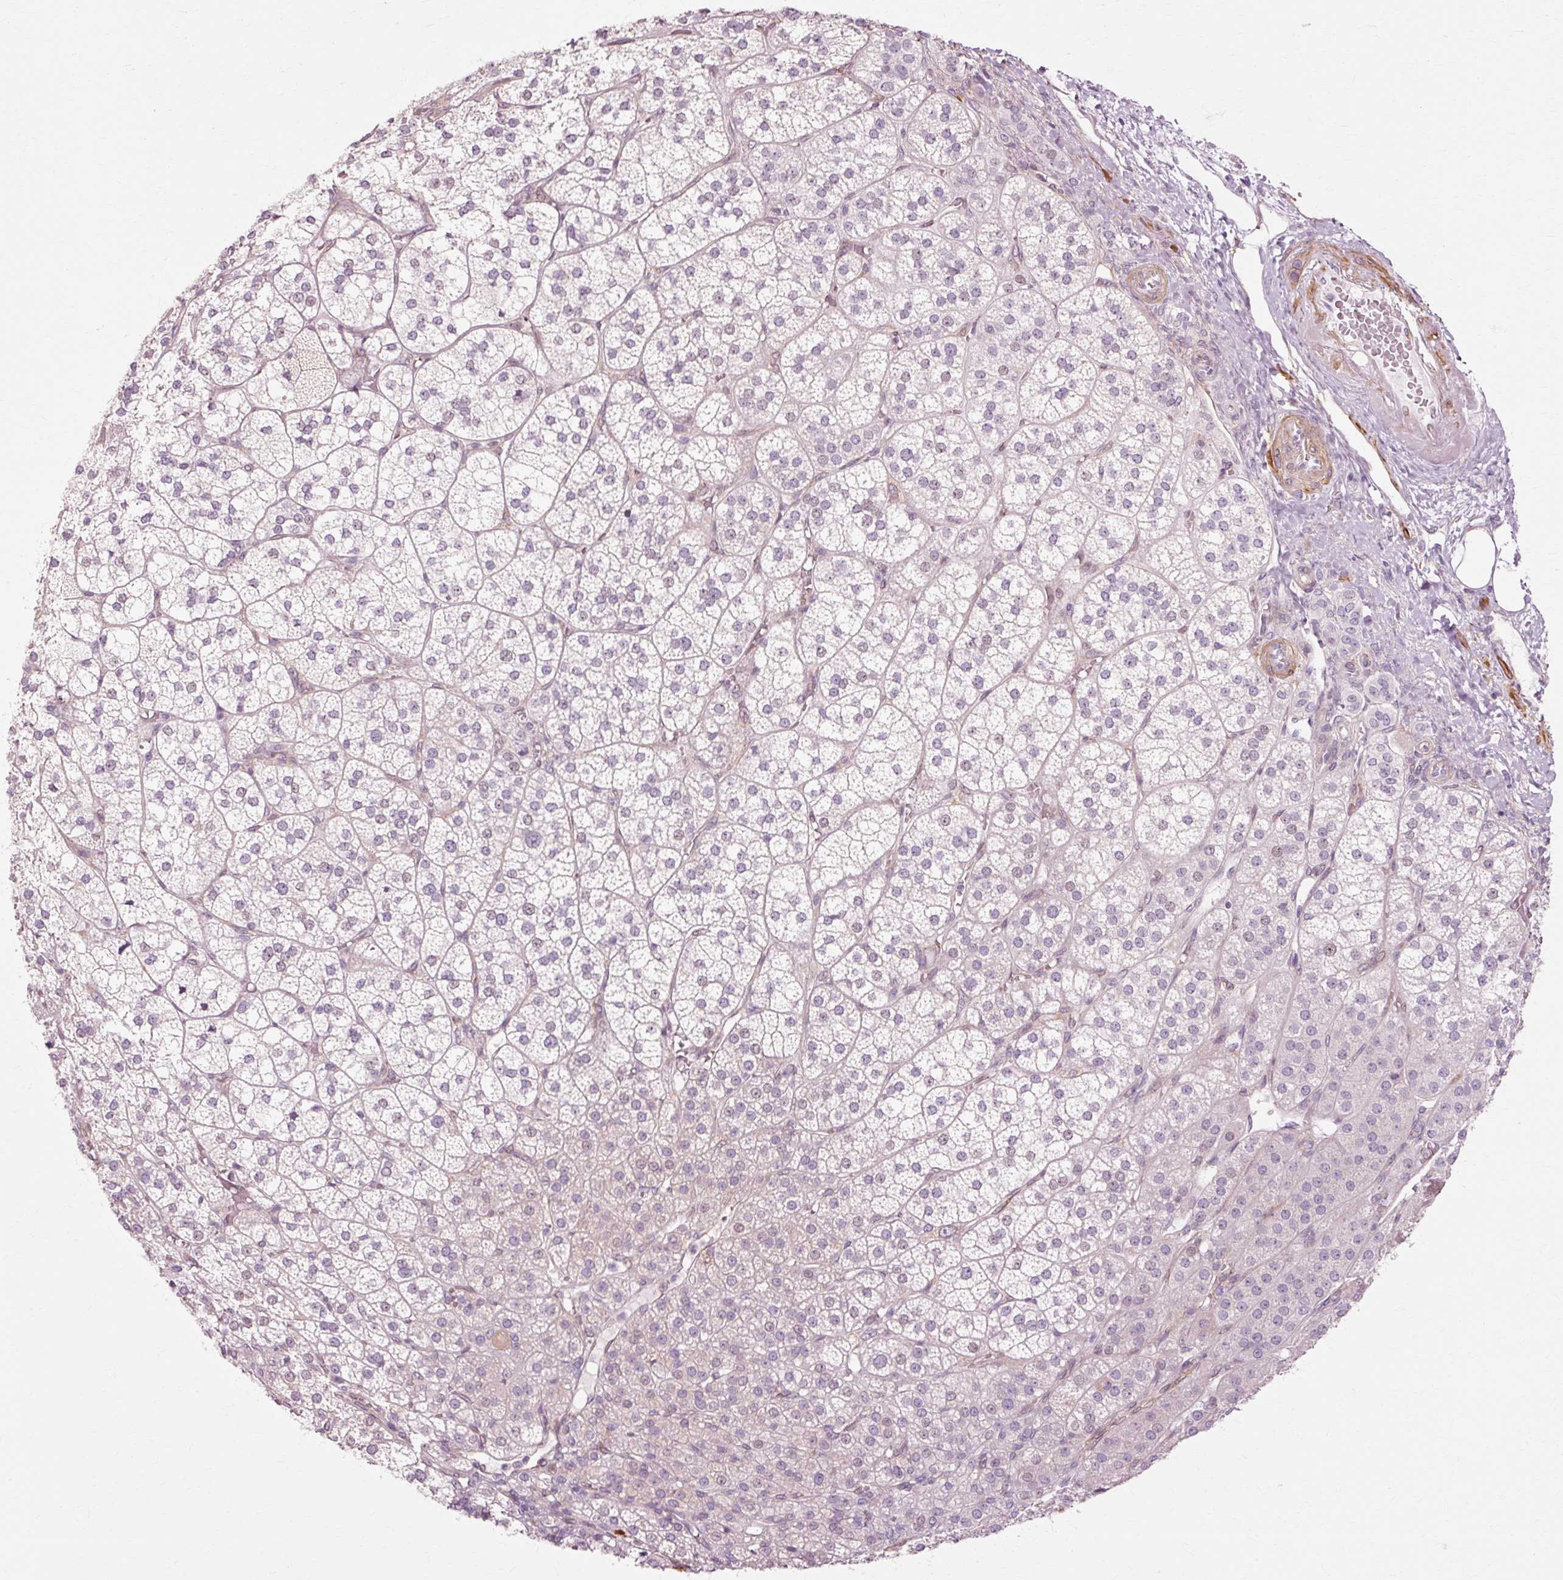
{"staining": {"intensity": "negative", "quantity": "none", "location": "none"}, "tissue": "adrenal gland", "cell_type": "Glandular cells", "image_type": "normal", "snomed": [{"axis": "morphology", "description": "Normal tissue, NOS"}, {"axis": "topography", "description": "Adrenal gland"}], "caption": "Glandular cells show no significant staining in unremarkable adrenal gland. (DAB IHC with hematoxylin counter stain).", "gene": "RANBP2", "patient": {"sex": "female", "age": 60}}